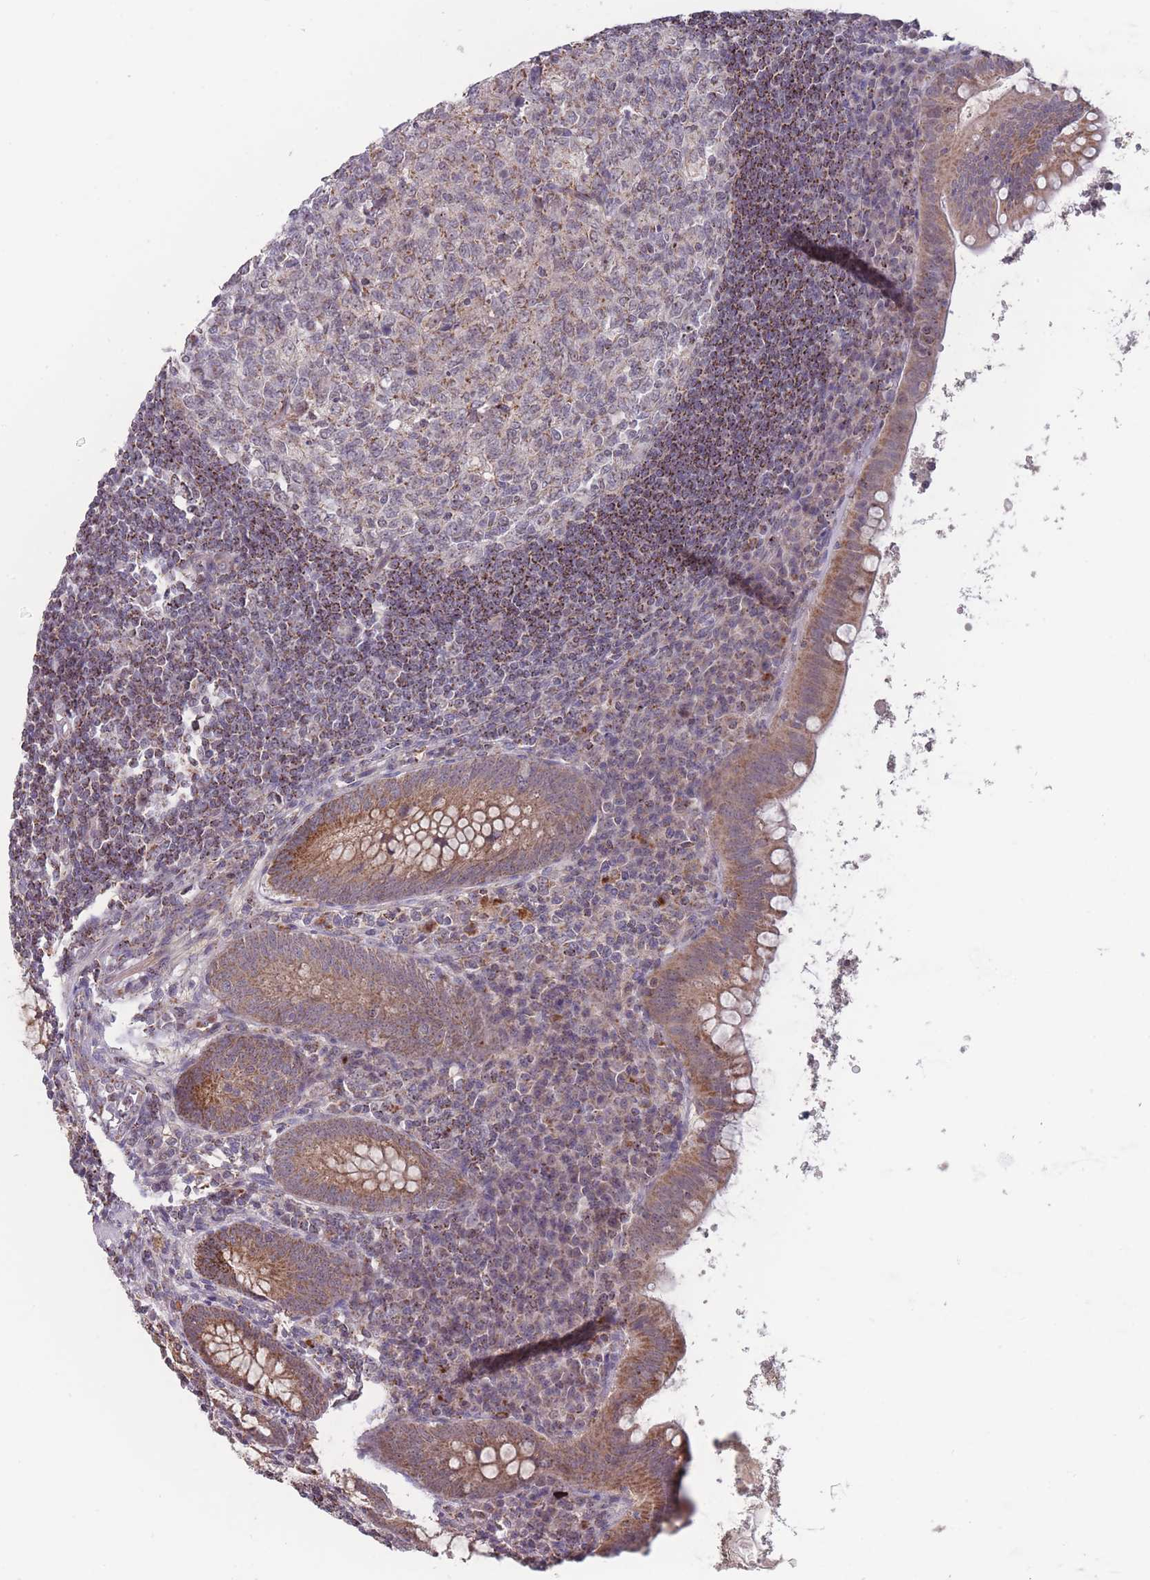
{"staining": {"intensity": "moderate", "quantity": ">75%", "location": "cytoplasmic/membranous"}, "tissue": "appendix", "cell_type": "Glandular cells", "image_type": "normal", "snomed": [{"axis": "morphology", "description": "Normal tissue, NOS"}, {"axis": "topography", "description": "Appendix"}], "caption": "A micrograph showing moderate cytoplasmic/membranous positivity in approximately >75% of glandular cells in unremarkable appendix, as visualized by brown immunohistochemical staining.", "gene": "TMEM232", "patient": {"sex": "female", "age": 33}}